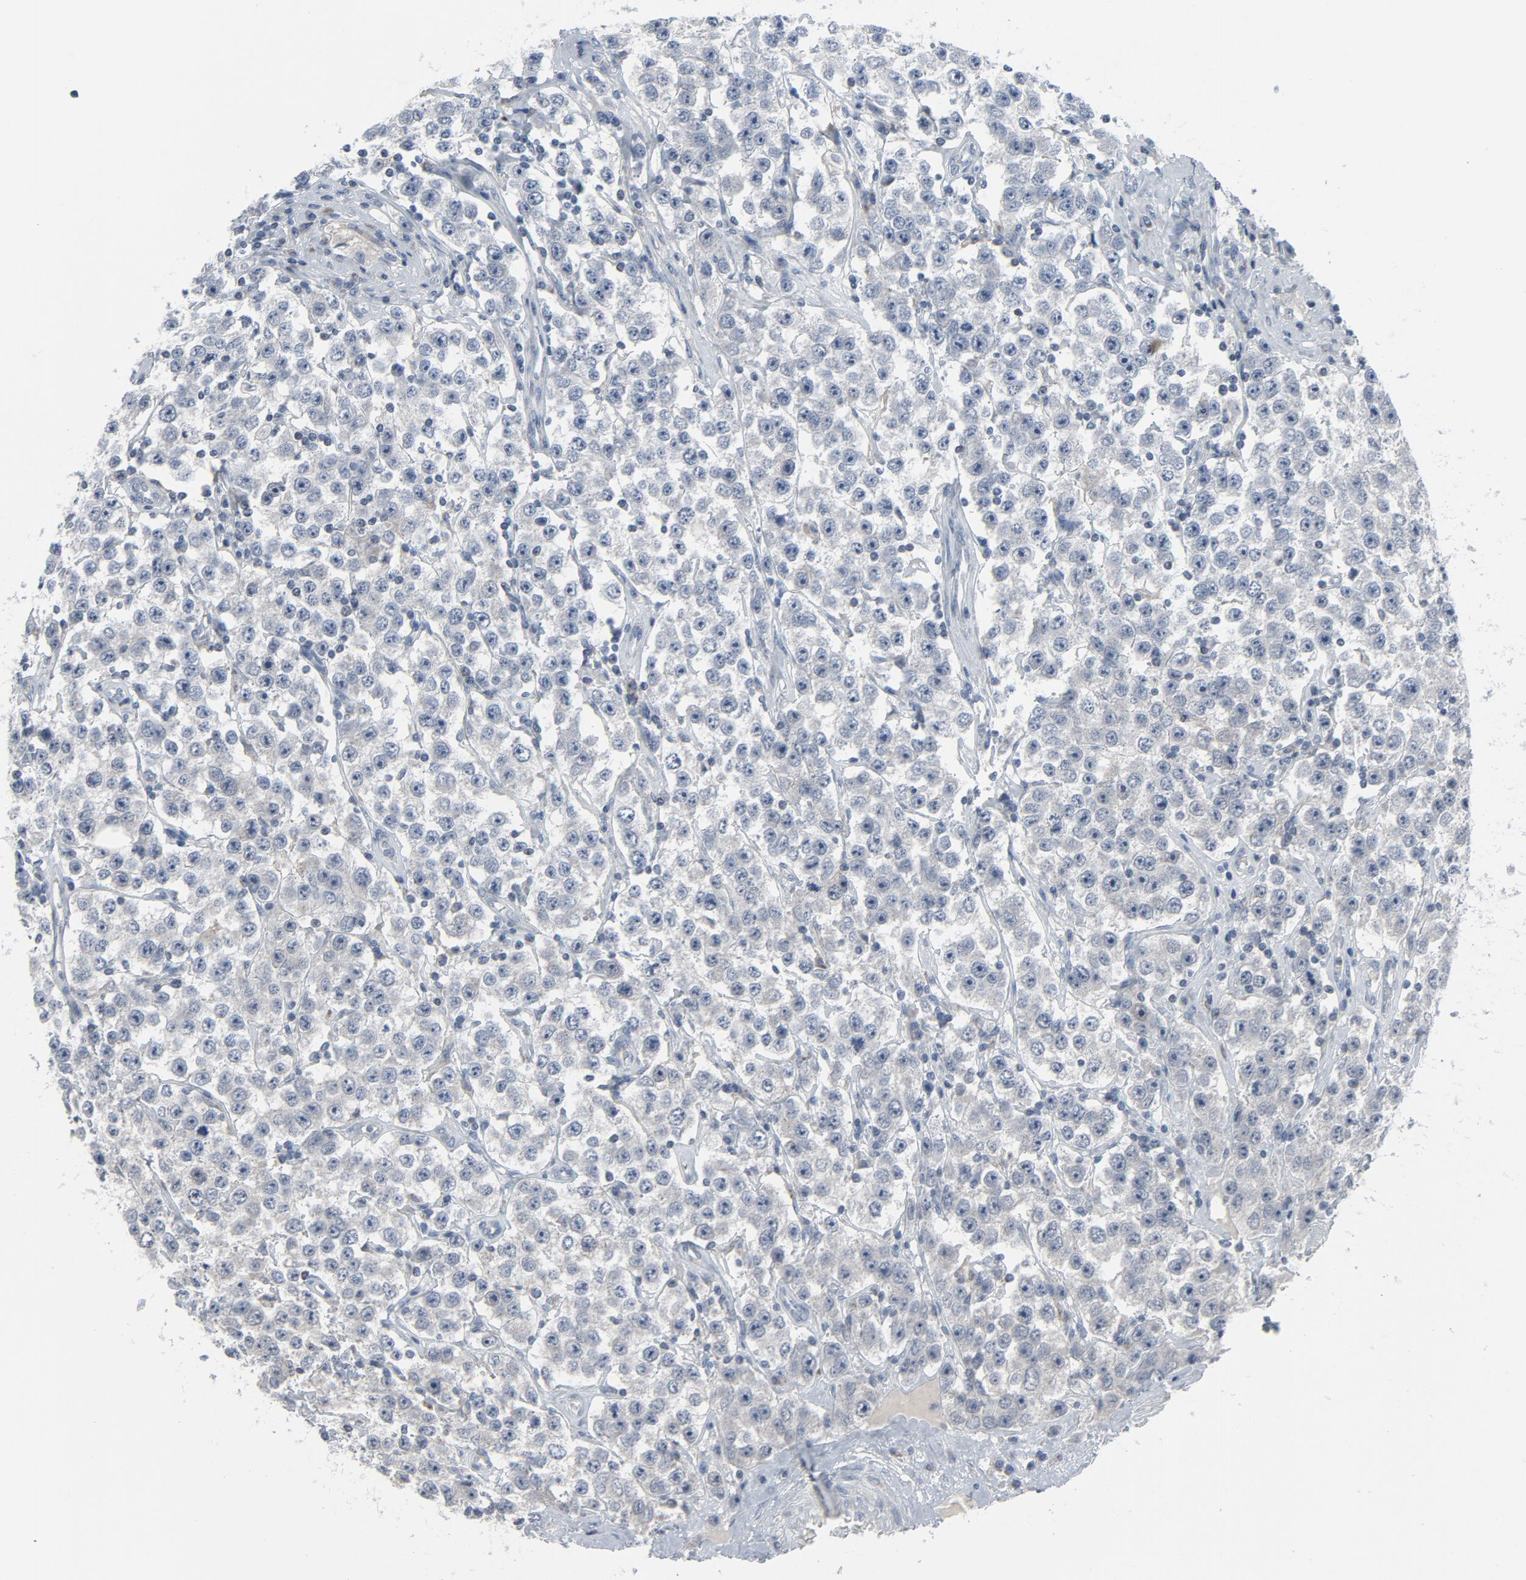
{"staining": {"intensity": "negative", "quantity": "none", "location": "none"}, "tissue": "testis cancer", "cell_type": "Tumor cells", "image_type": "cancer", "snomed": [{"axis": "morphology", "description": "Seminoma, NOS"}, {"axis": "topography", "description": "Testis"}], "caption": "Immunohistochemistry of testis seminoma exhibits no positivity in tumor cells.", "gene": "GPX2", "patient": {"sex": "male", "age": 52}}